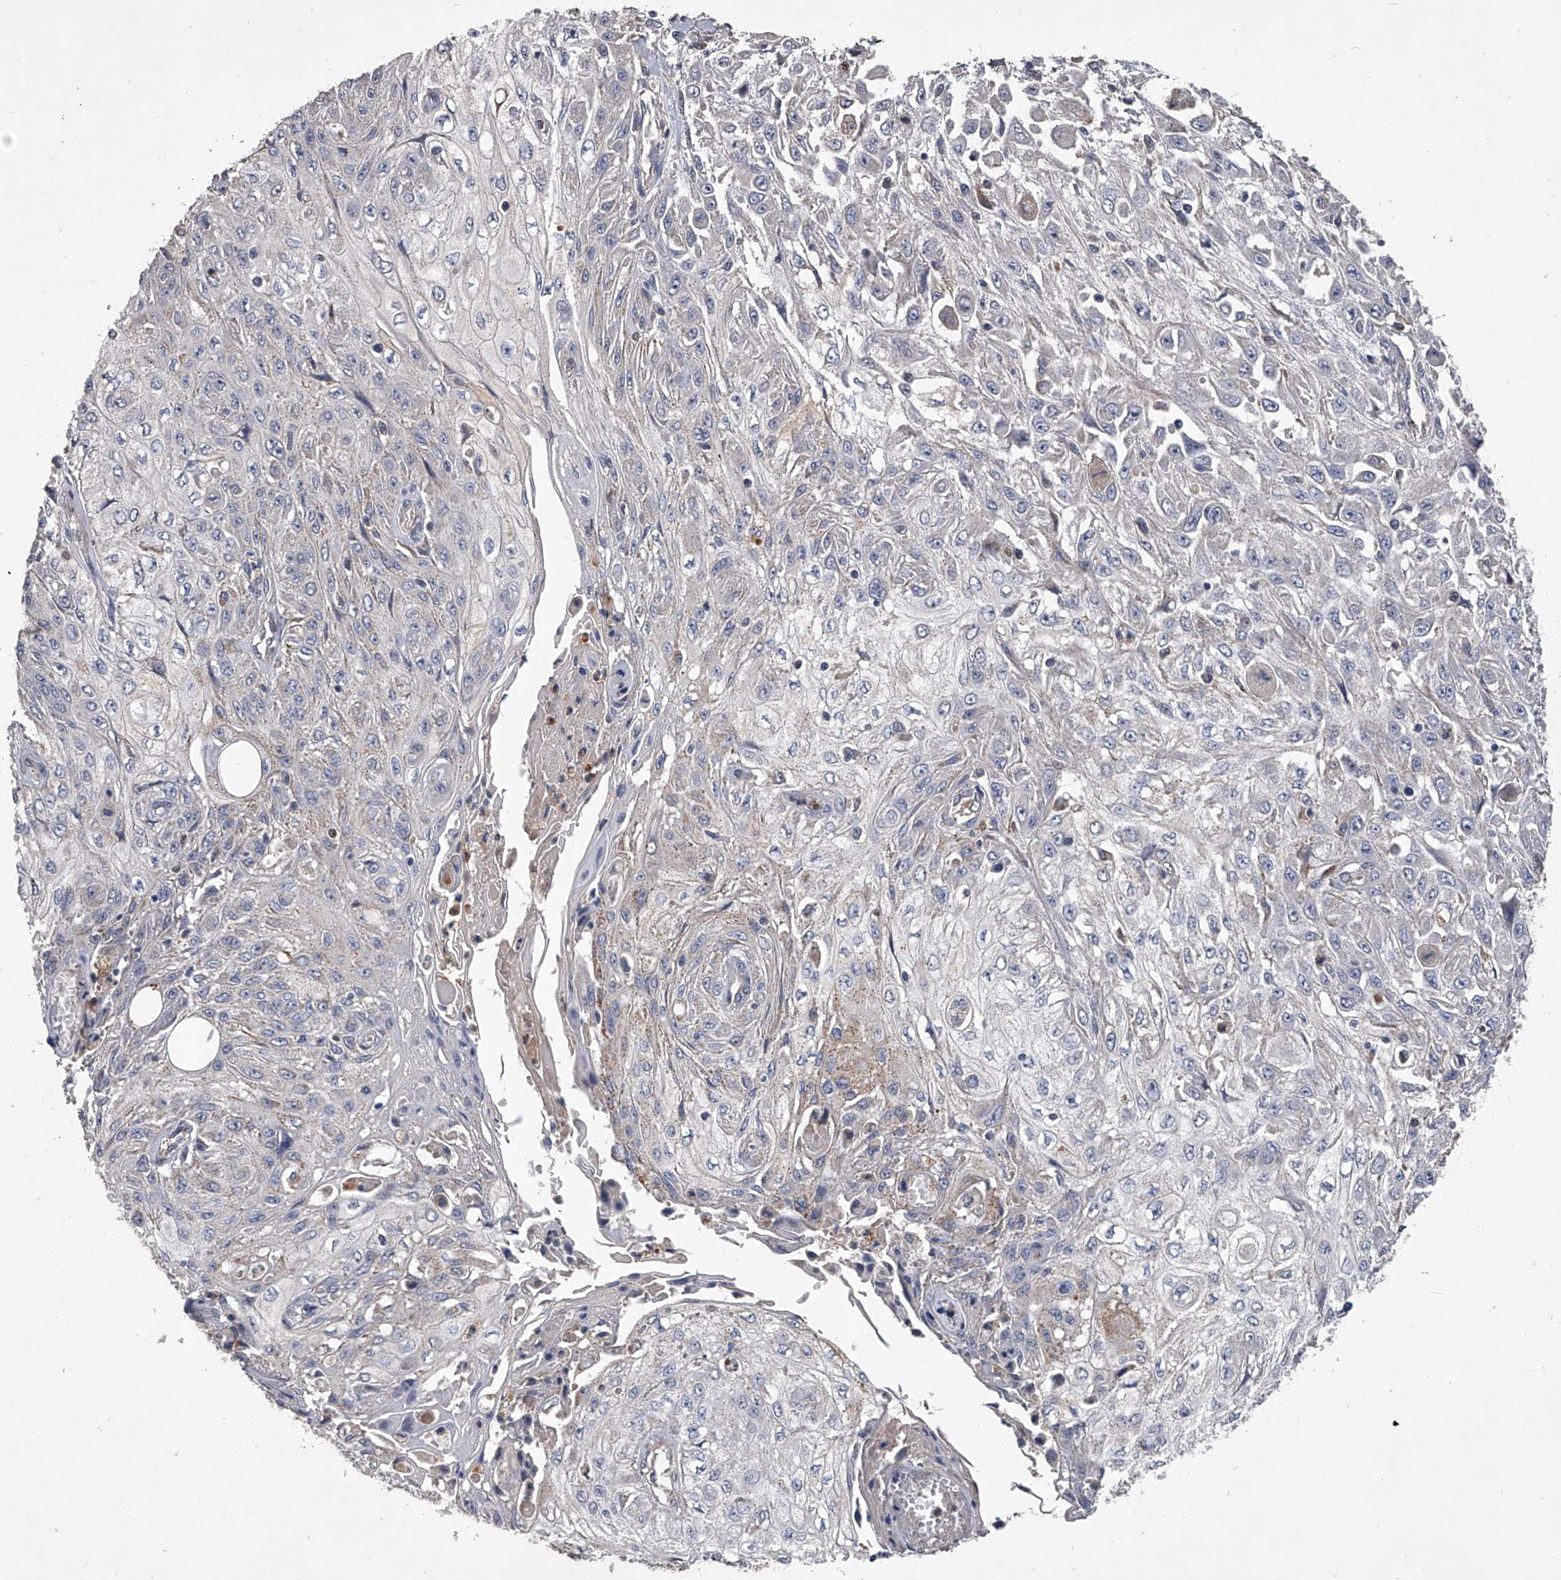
{"staining": {"intensity": "negative", "quantity": "none", "location": "none"}, "tissue": "skin cancer", "cell_type": "Tumor cells", "image_type": "cancer", "snomed": [{"axis": "morphology", "description": "Squamous cell carcinoma, NOS"}, {"axis": "morphology", "description": "Squamous cell carcinoma, metastatic, NOS"}, {"axis": "topography", "description": "Skin"}, {"axis": "topography", "description": "Lymph node"}], "caption": "A micrograph of skin cancer stained for a protein exhibits no brown staining in tumor cells.", "gene": "NRP1", "patient": {"sex": "male", "age": 75}}